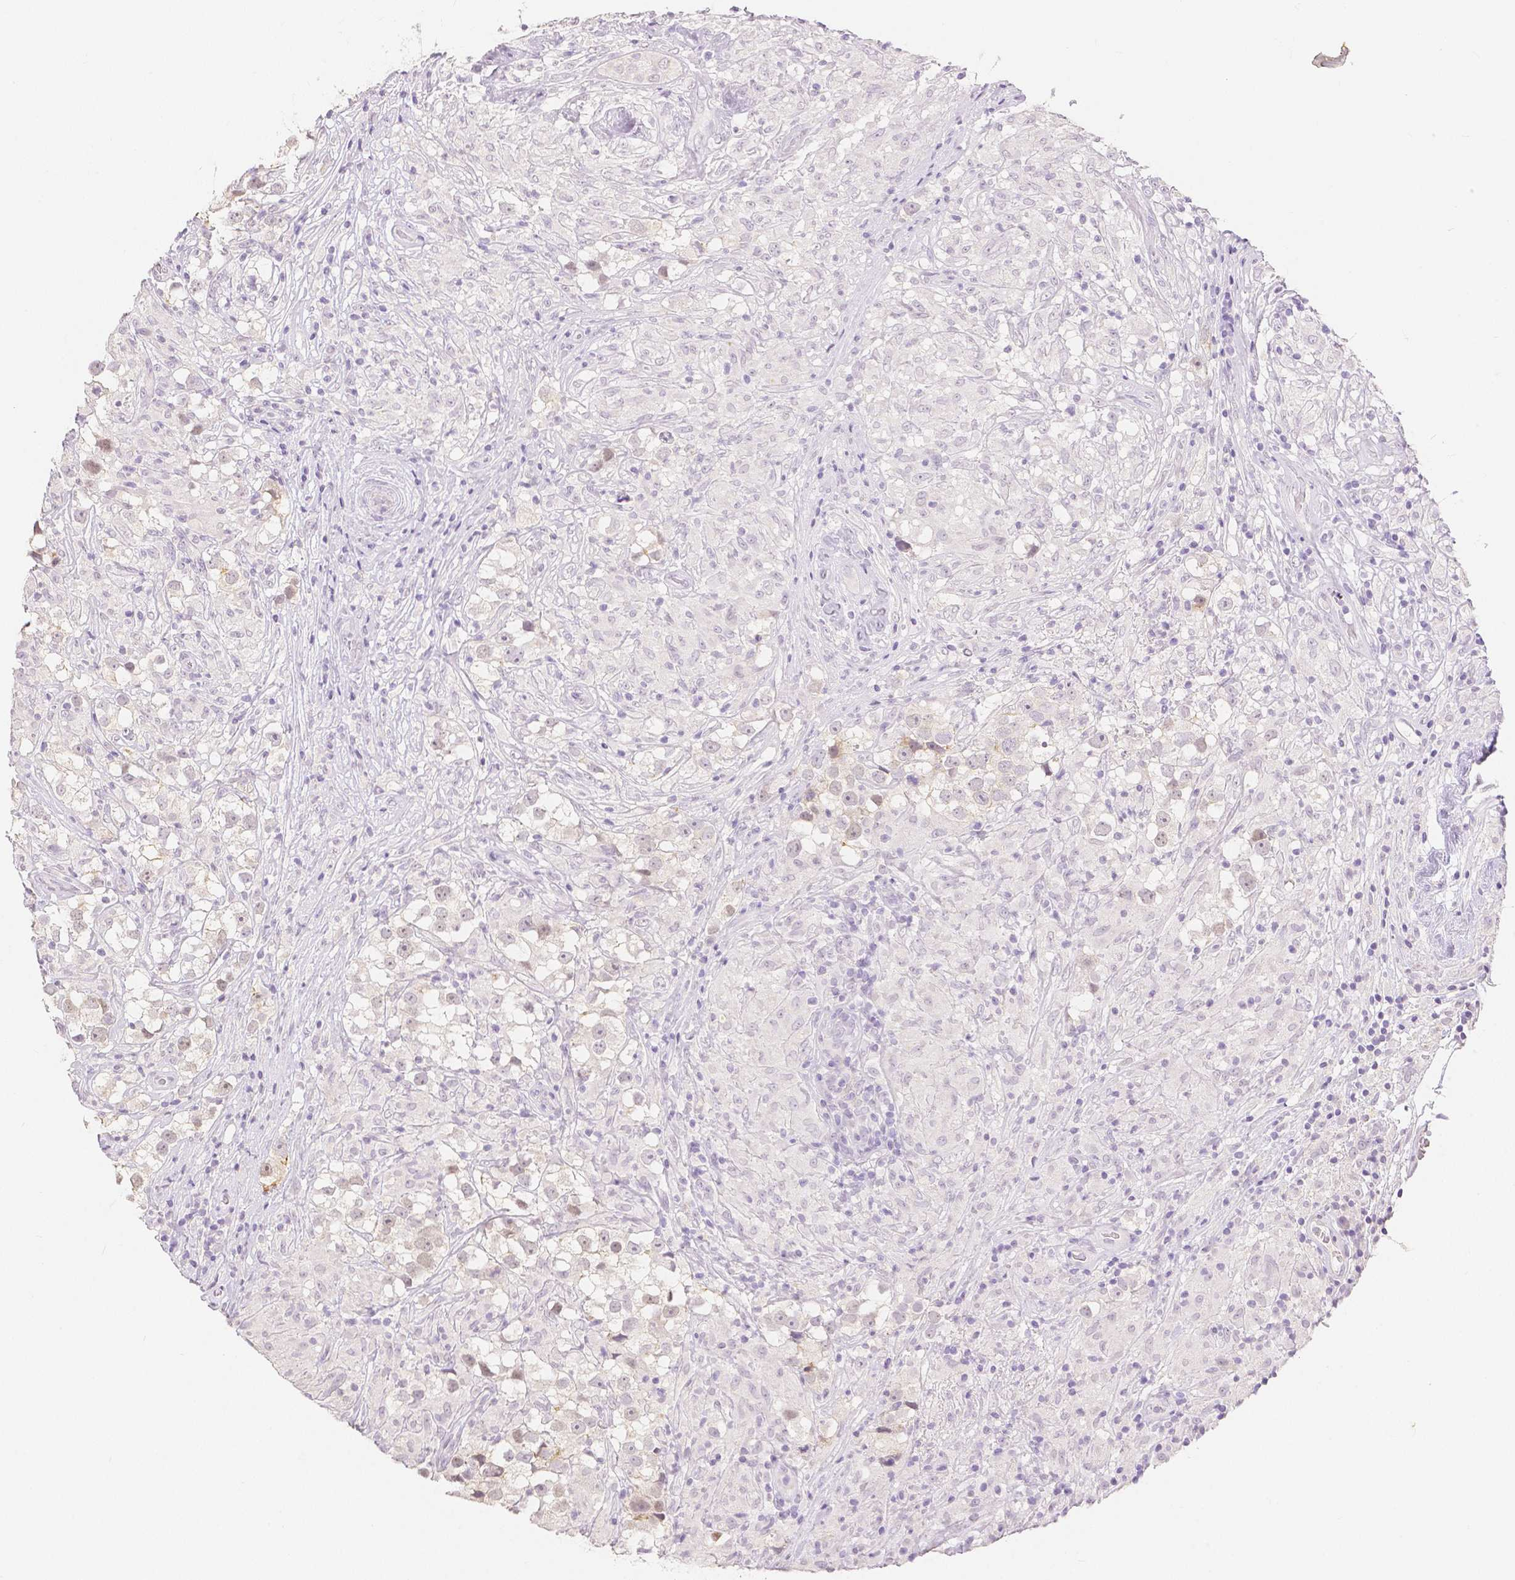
{"staining": {"intensity": "negative", "quantity": "none", "location": "none"}, "tissue": "testis cancer", "cell_type": "Tumor cells", "image_type": "cancer", "snomed": [{"axis": "morphology", "description": "Seminoma, NOS"}, {"axis": "topography", "description": "Testis"}], "caption": "Micrograph shows no significant protein staining in tumor cells of testis seminoma.", "gene": "OCLN", "patient": {"sex": "male", "age": 46}}